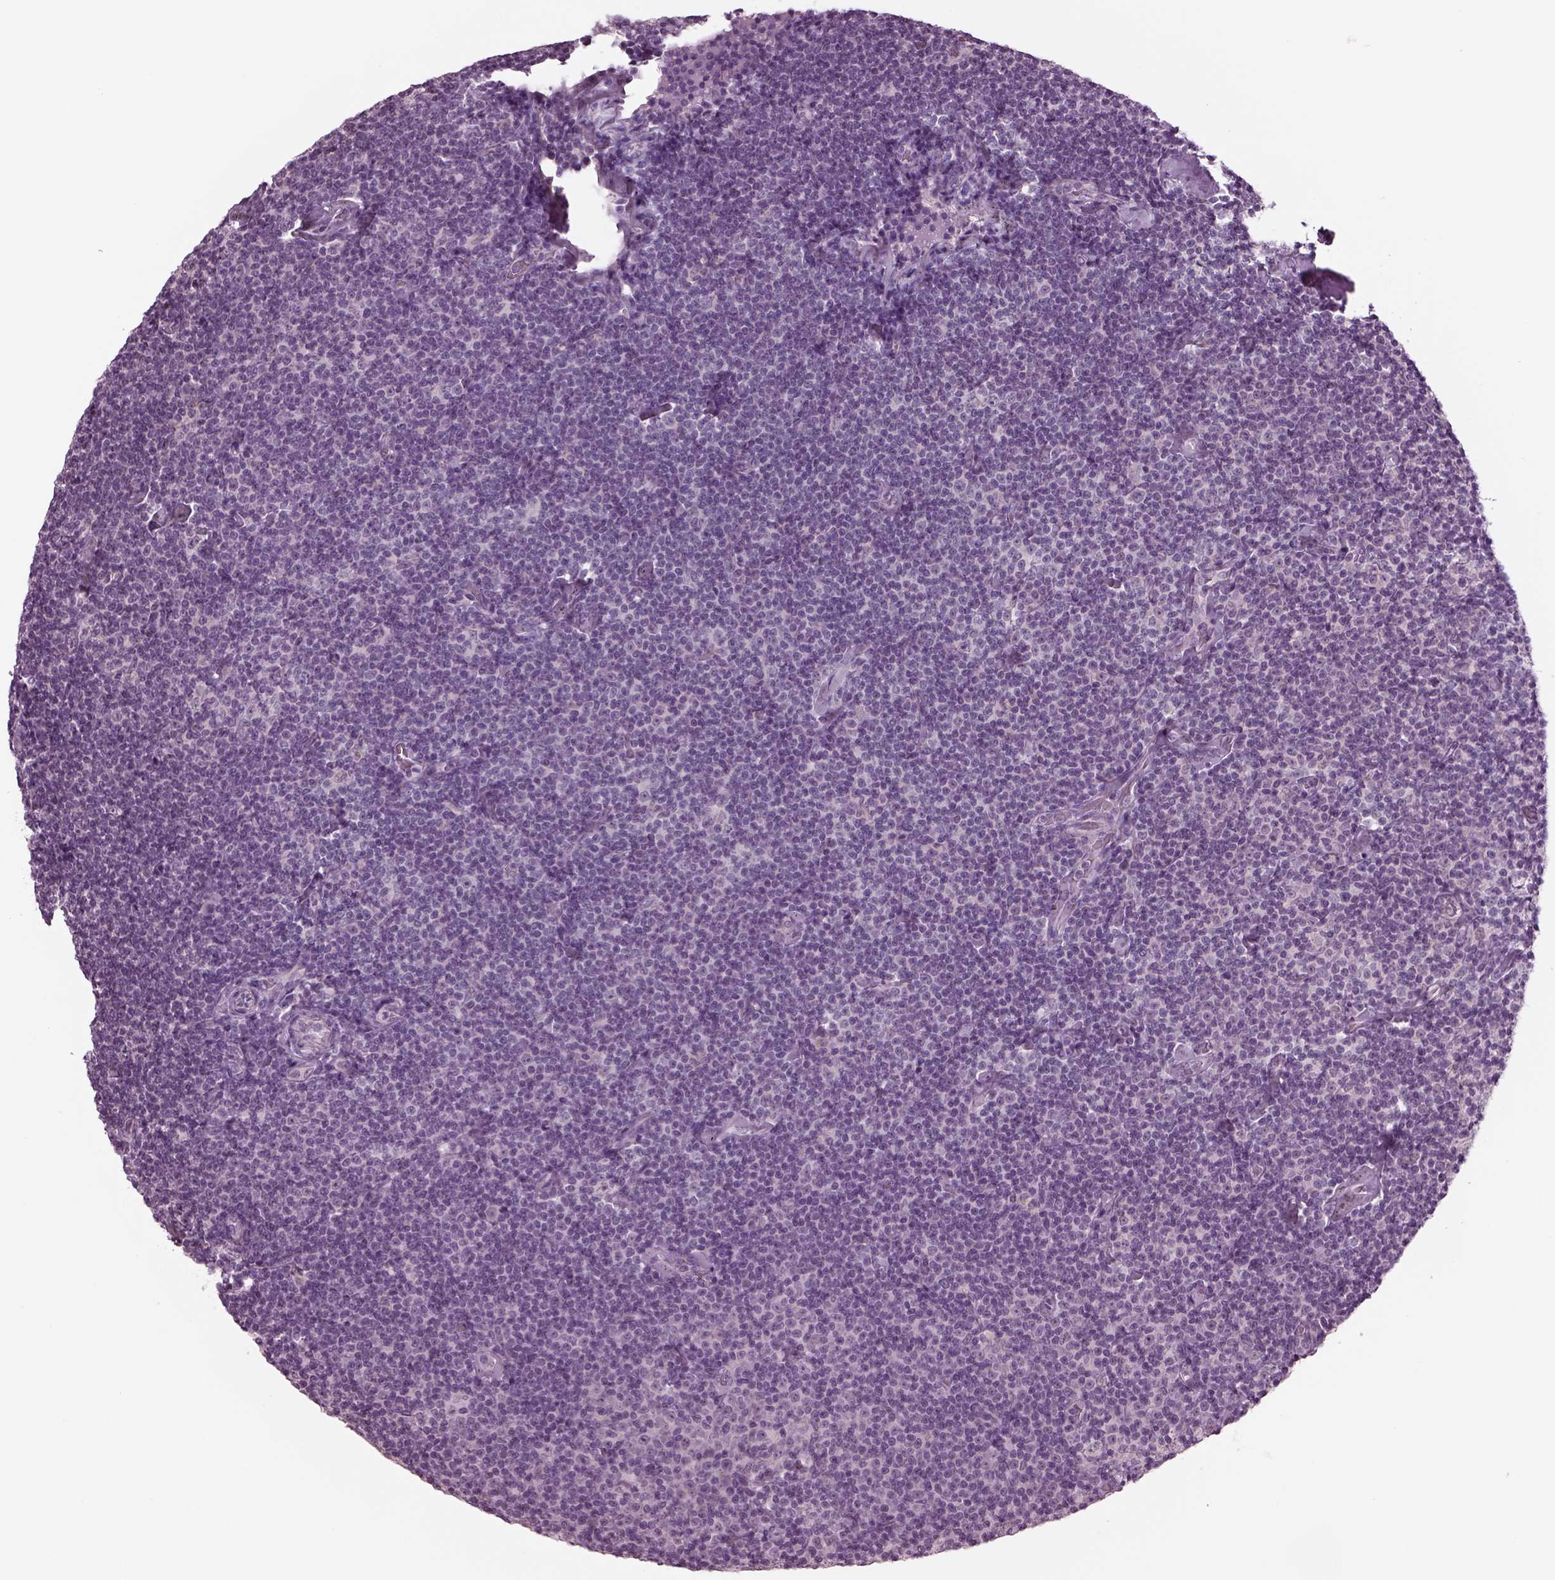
{"staining": {"intensity": "negative", "quantity": "none", "location": "none"}, "tissue": "lymphoma", "cell_type": "Tumor cells", "image_type": "cancer", "snomed": [{"axis": "morphology", "description": "Malignant lymphoma, non-Hodgkin's type, Low grade"}, {"axis": "topography", "description": "Lymph node"}], "caption": "Immunohistochemistry of malignant lymphoma, non-Hodgkin's type (low-grade) demonstrates no staining in tumor cells. The staining was performed using DAB to visualize the protein expression in brown, while the nuclei were stained in blue with hematoxylin (Magnification: 20x).", "gene": "CLCN4", "patient": {"sex": "male", "age": 81}}